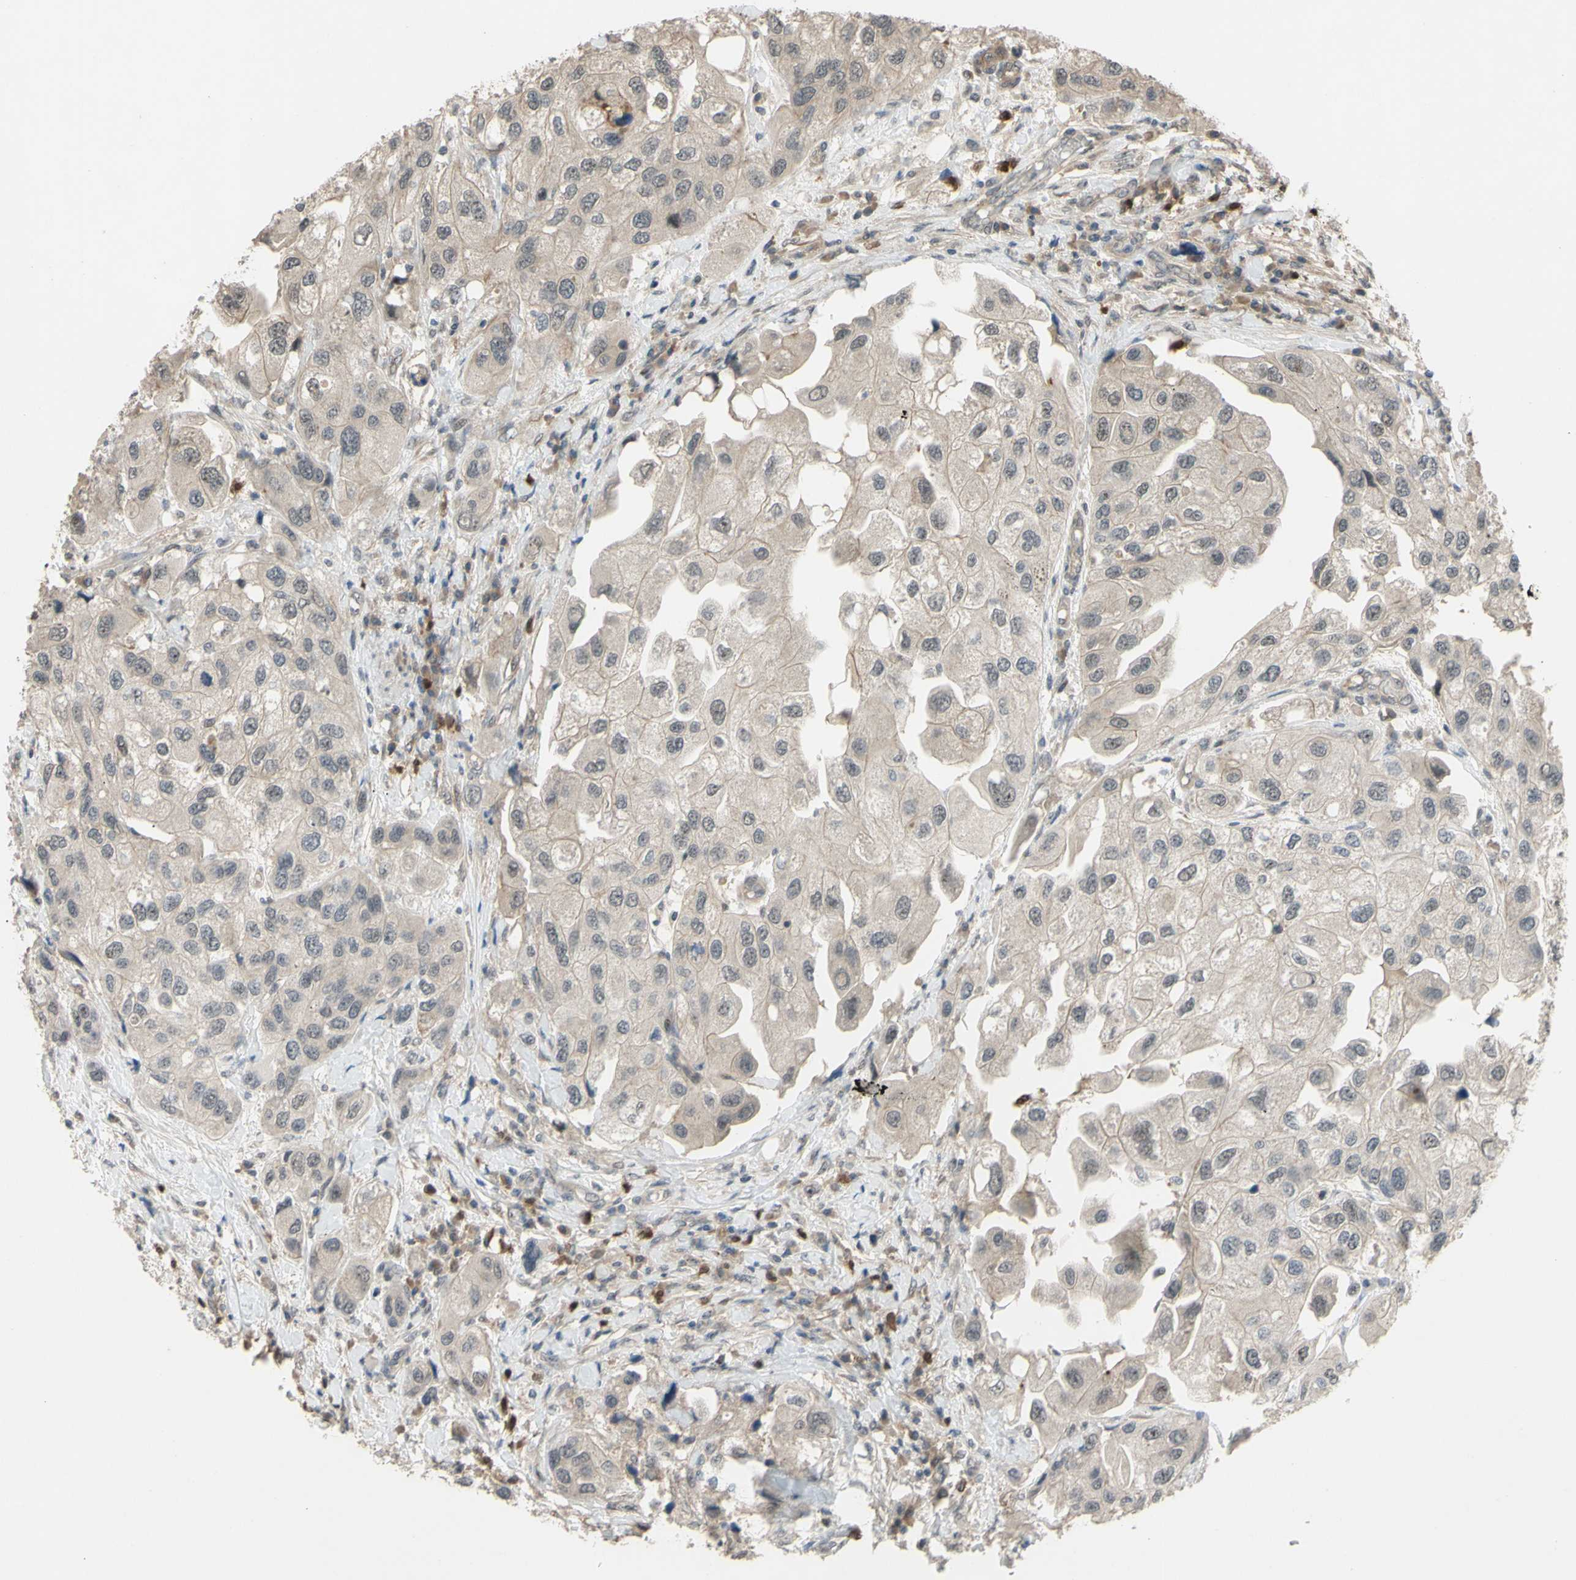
{"staining": {"intensity": "weak", "quantity": ">75%", "location": "cytoplasmic/membranous"}, "tissue": "urothelial cancer", "cell_type": "Tumor cells", "image_type": "cancer", "snomed": [{"axis": "morphology", "description": "Urothelial carcinoma, High grade"}, {"axis": "topography", "description": "Urinary bladder"}], "caption": "Immunohistochemistry (IHC) photomicrograph of neoplastic tissue: human high-grade urothelial carcinoma stained using immunohistochemistry shows low levels of weak protein expression localized specifically in the cytoplasmic/membranous of tumor cells, appearing as a cytoplasmic/membranous brown color.", "gene": "ALK", "patient": {"sex": "female", "age": 64}}